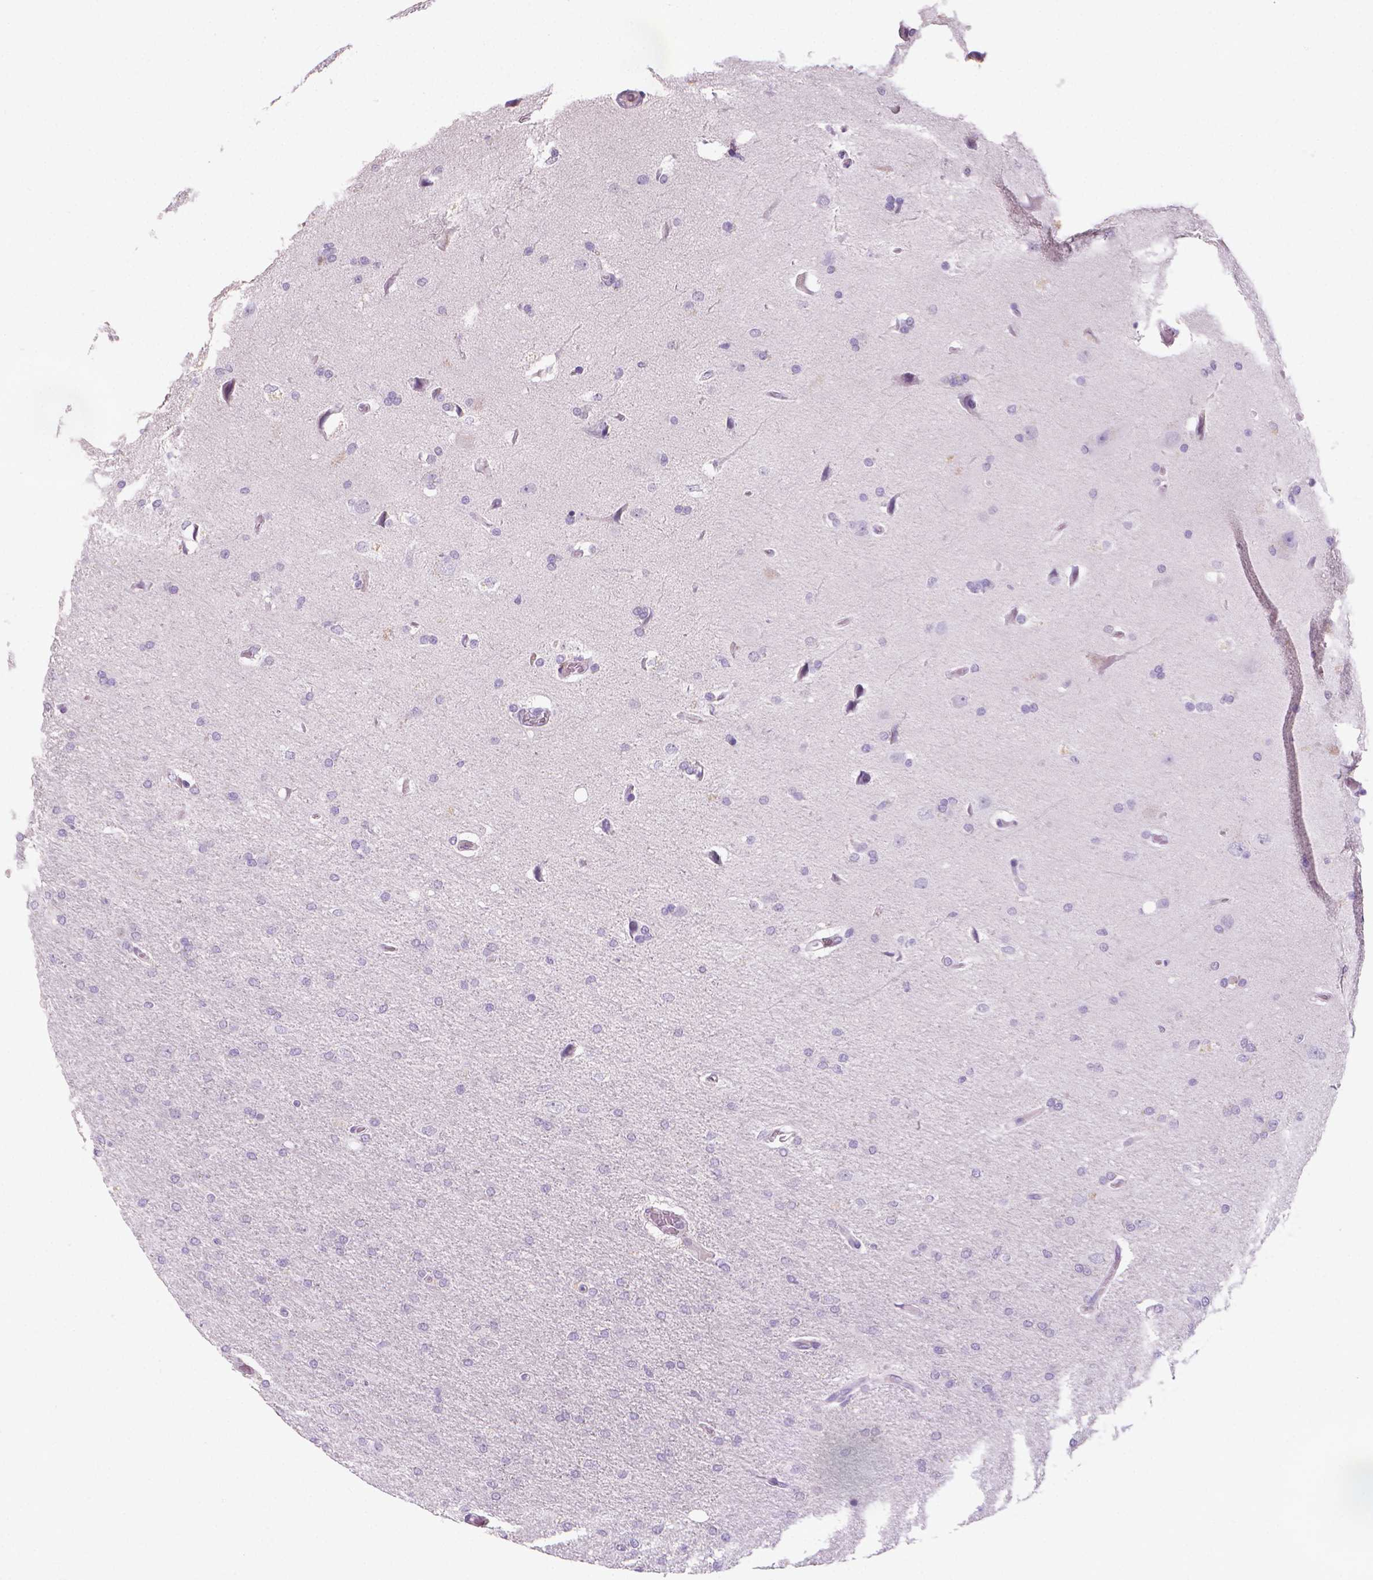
{"staining": {"intensity": "negative", "quantity": "none", "location": "none"}, "tissue": "glioma", "cell_type": "Tumor cells", "image_type": "cancer", "snomed": [{"axis": "morphology", "description": "Glioma, malignant, High grade"}, {"axis": "topography", "description": "Cerebral cortex"}], "caption": "The IHC image has no significant expression in tumor cells of malignant glioma (high-grade) tissue.", "gene": "XPNPEP2", "patient": {"sex": "male", "age": 70}}